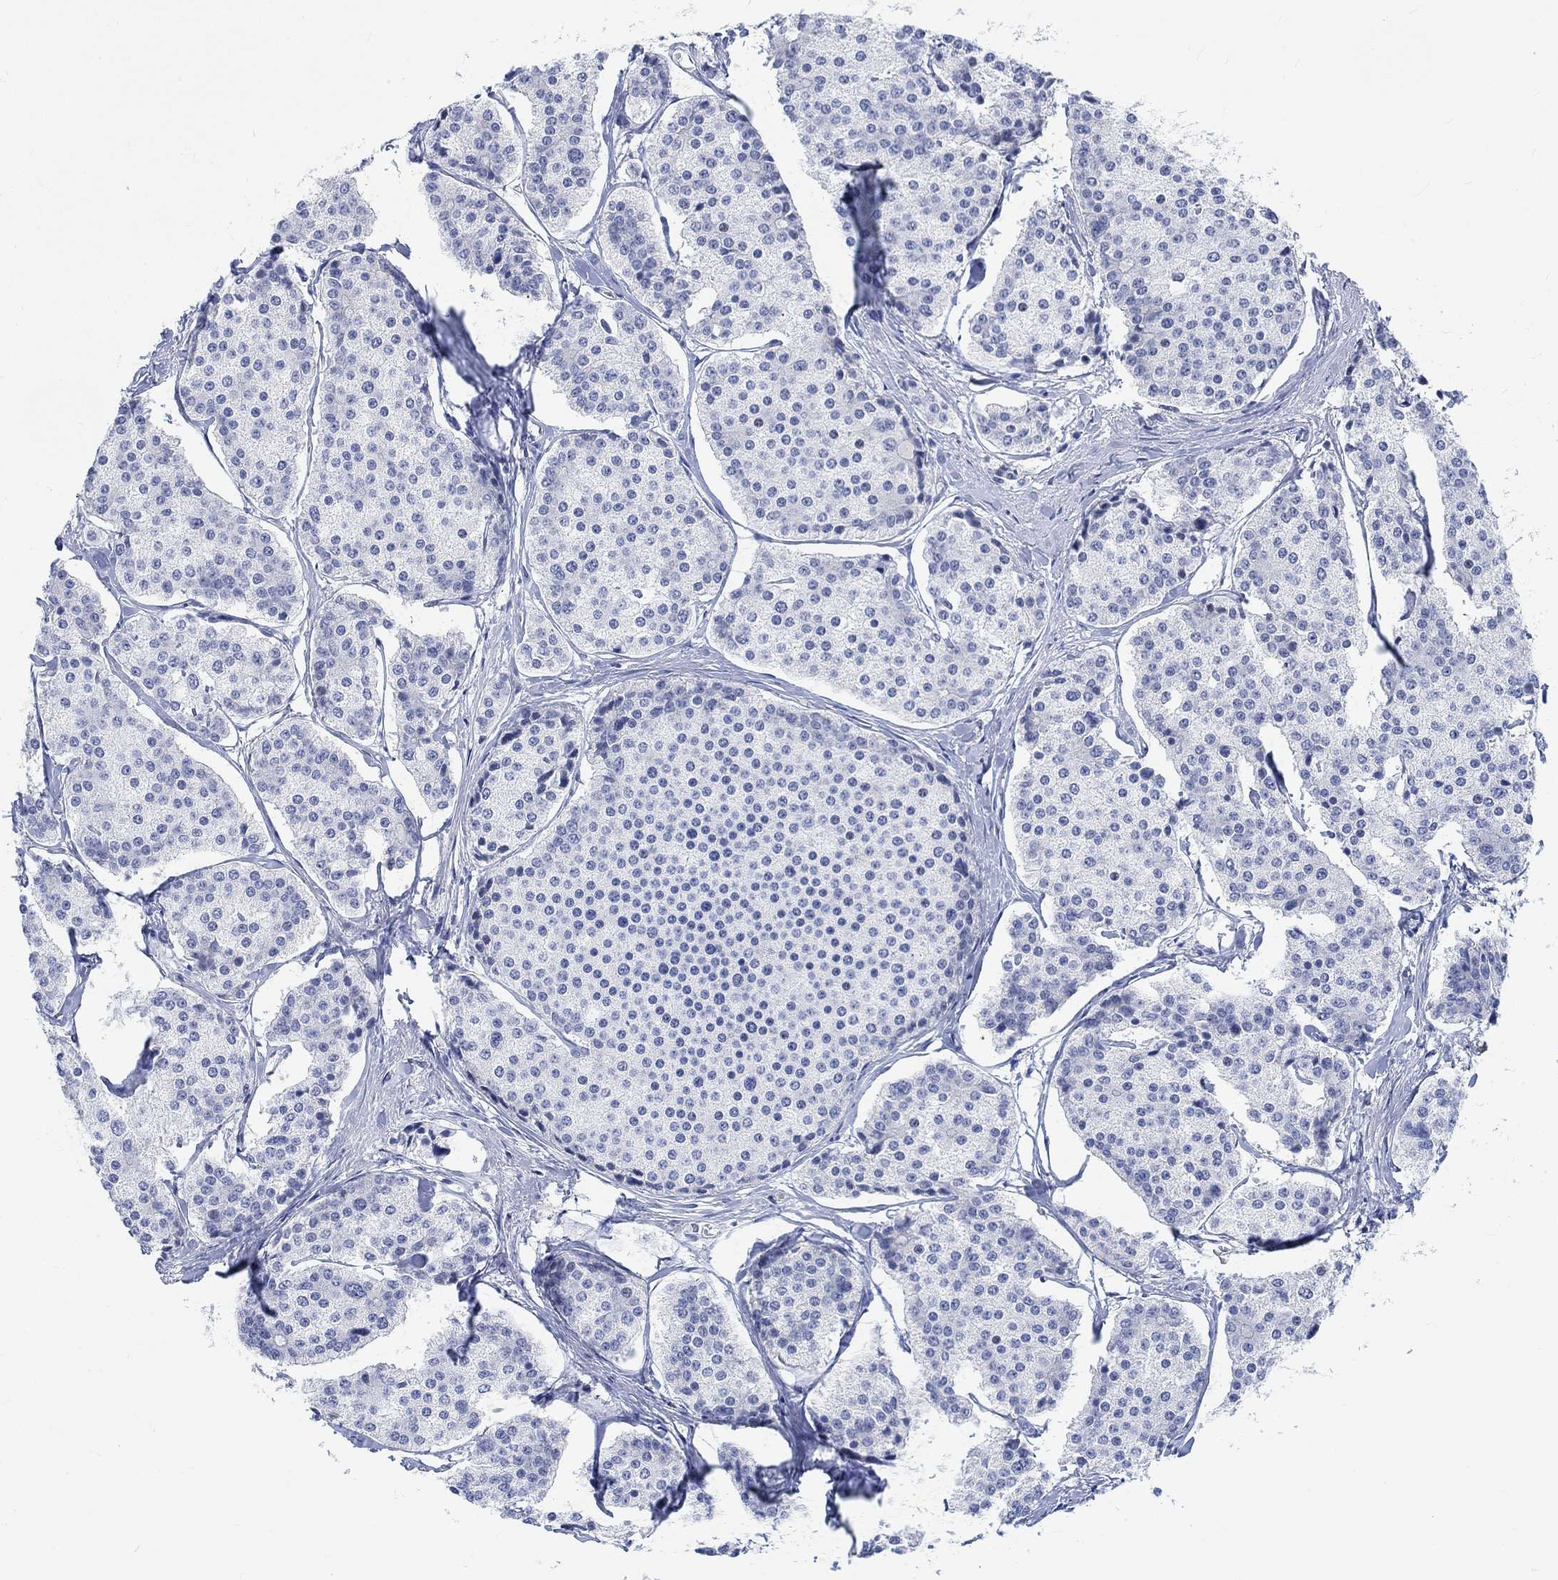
{"staining": {"intensity": "negative", "quantity": "none", "location": "none"}, "tissue": "carcinoid", "cell_type": "Tumor cells", "image_type": "cancer", "snomed": [{"axis": "morphology", "description": "Carcinoid, malignant, NOS"}, {"axis": "topography", "description": "Small intestine"}], "caption": "Human carcinoid stained for a protein using IHC reveals no staining in tumor cells.", "gene": "KCNH8", "patient": {"sex": "female", "age": 65}}